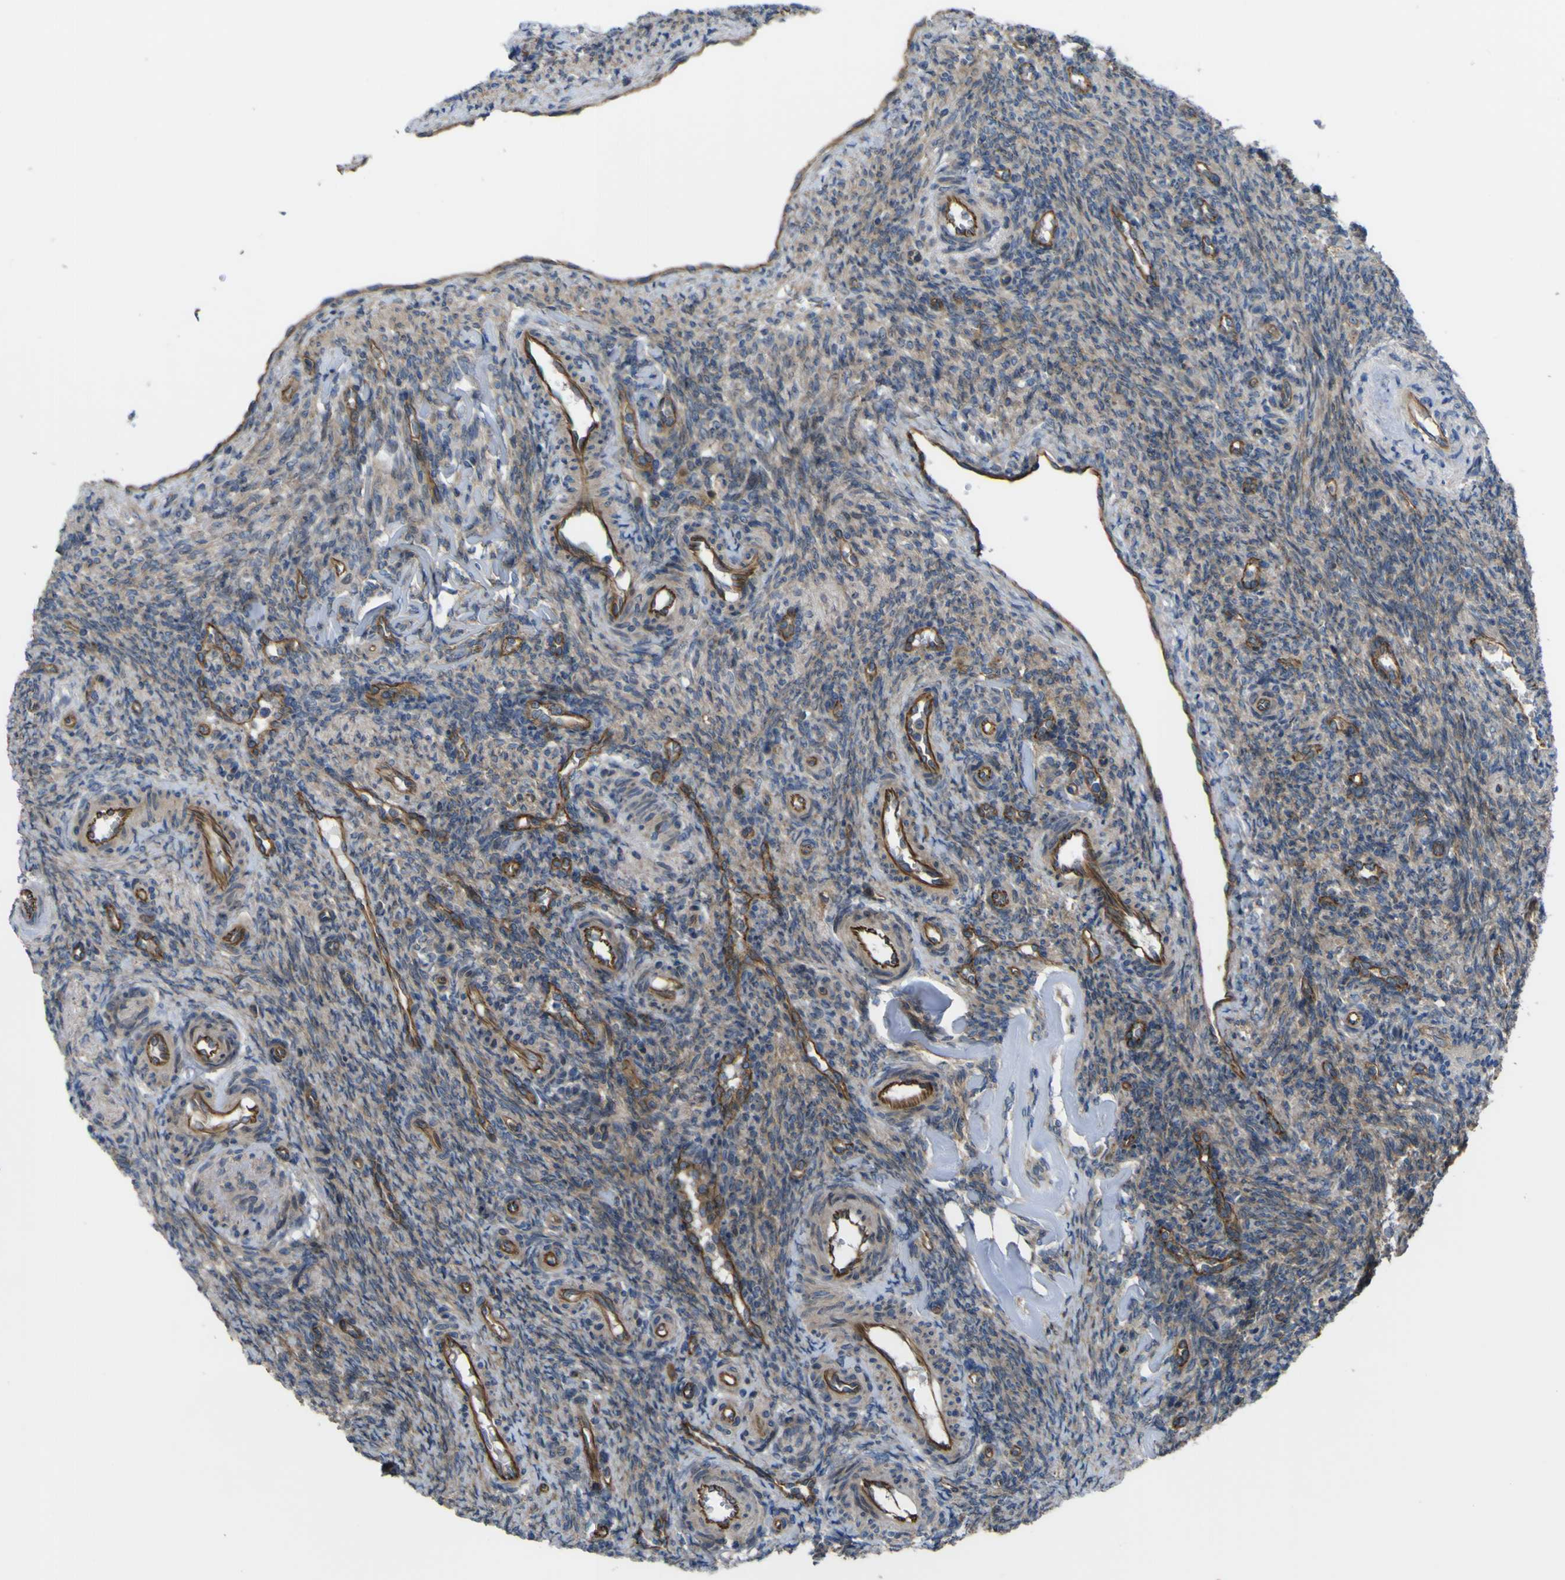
{"staining": {"intensity": "moderate", "quantity": "25%-75%", "location": "cytoplasmic/membranous"}, "tissue": "ovary", "cell_type": "Ovarian stroma cells", "image_type": "normal", "snomed": [{"axis": "morphology", "description": "Normal tissue, NOS"}, {"axis": "topography", "description": "Ovary"}], "caption": "The image exhibits staining of normal ovary, revealing moderate cytoplasmic/membranous protein expression (brown color) within ovarian stroma cells. (DAB (3,3'-diaminobenzidine) IHC, brown staining for protein, blue staining for nuclei).", "gene": "FBXO30", "patient": {"sex": "female", "age": 41}}